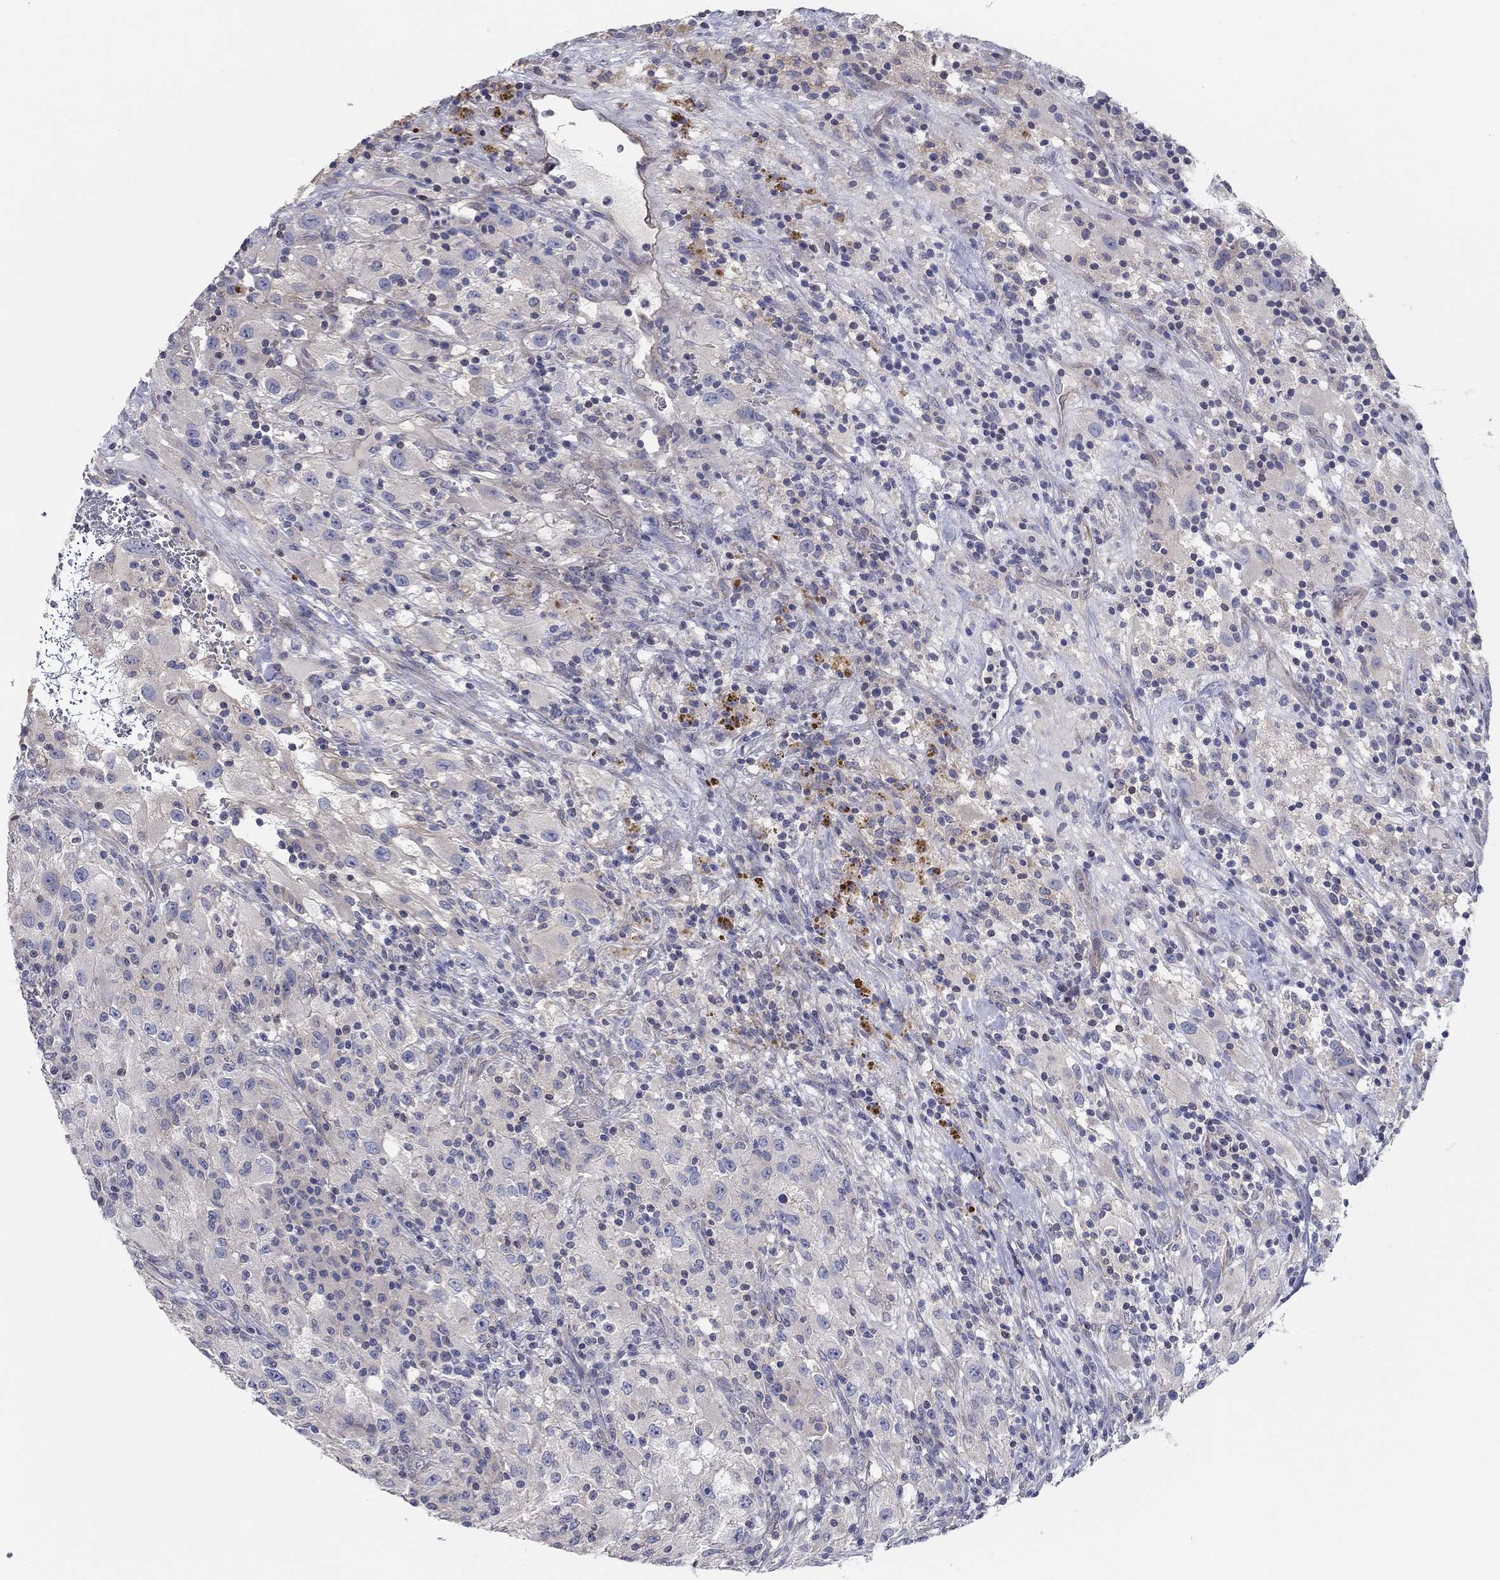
{"staining": {"intensity": "negative", "quantity": "none", "location": "none"}, "tissue": "renal cancer", "cell_type": "Tumor cells", "image_type": "cancer", "snomed": [{"axis": "morphology", "description": "Adenocarcinoma, NOS"}, {"axis": "topography", "description": "Kidney"}], "caption": "This is a histopathology image of IHC staining of renal cancer, which shows no positivity in tumor cells.", "gene": "ERMP1", "patient": {"sex": "female", "age": 67}}